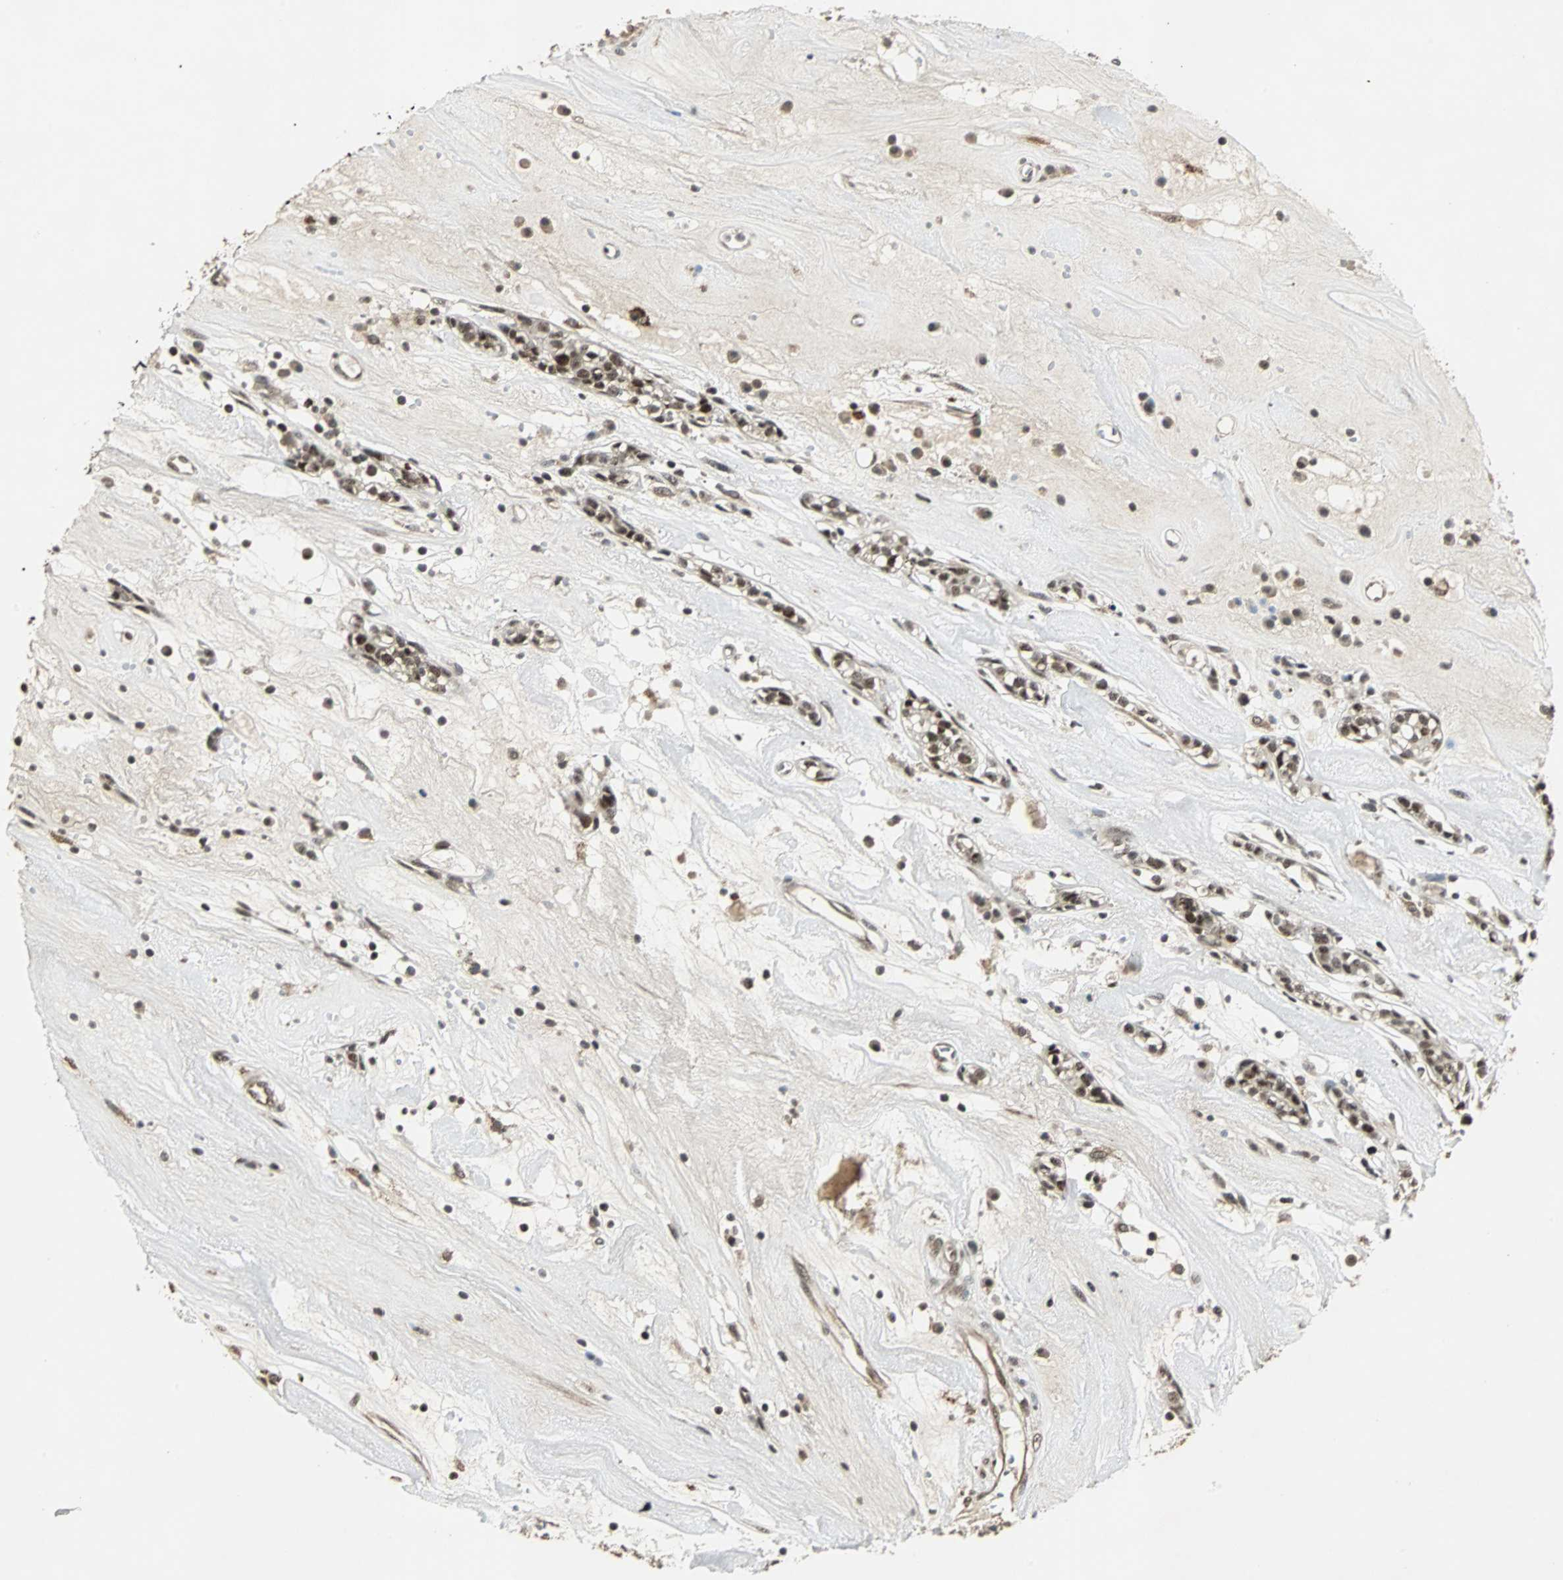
{"staining": {"intensity": "strong", "quantity": ">75%", "location": "nuclear"}, "tissue": "head and neck cancer", "cell_type": "Tumor cells", "image_type": "cancer", "snomed": [{"axis": "morphology", "description": "Adenocarcinoma, NOS"}, {"axis": "topography", "description": "Salivary gland"}, {"axis": "topography", "description": "Head-Neck"}], "caption": "An image showing strong nuclear staining in about >75% of tumor cells in head and neck cancer, as visualized by brown immunohistochemical staining.", "gene": "MED4", "patient": {"sex": "female", "age": 65}}